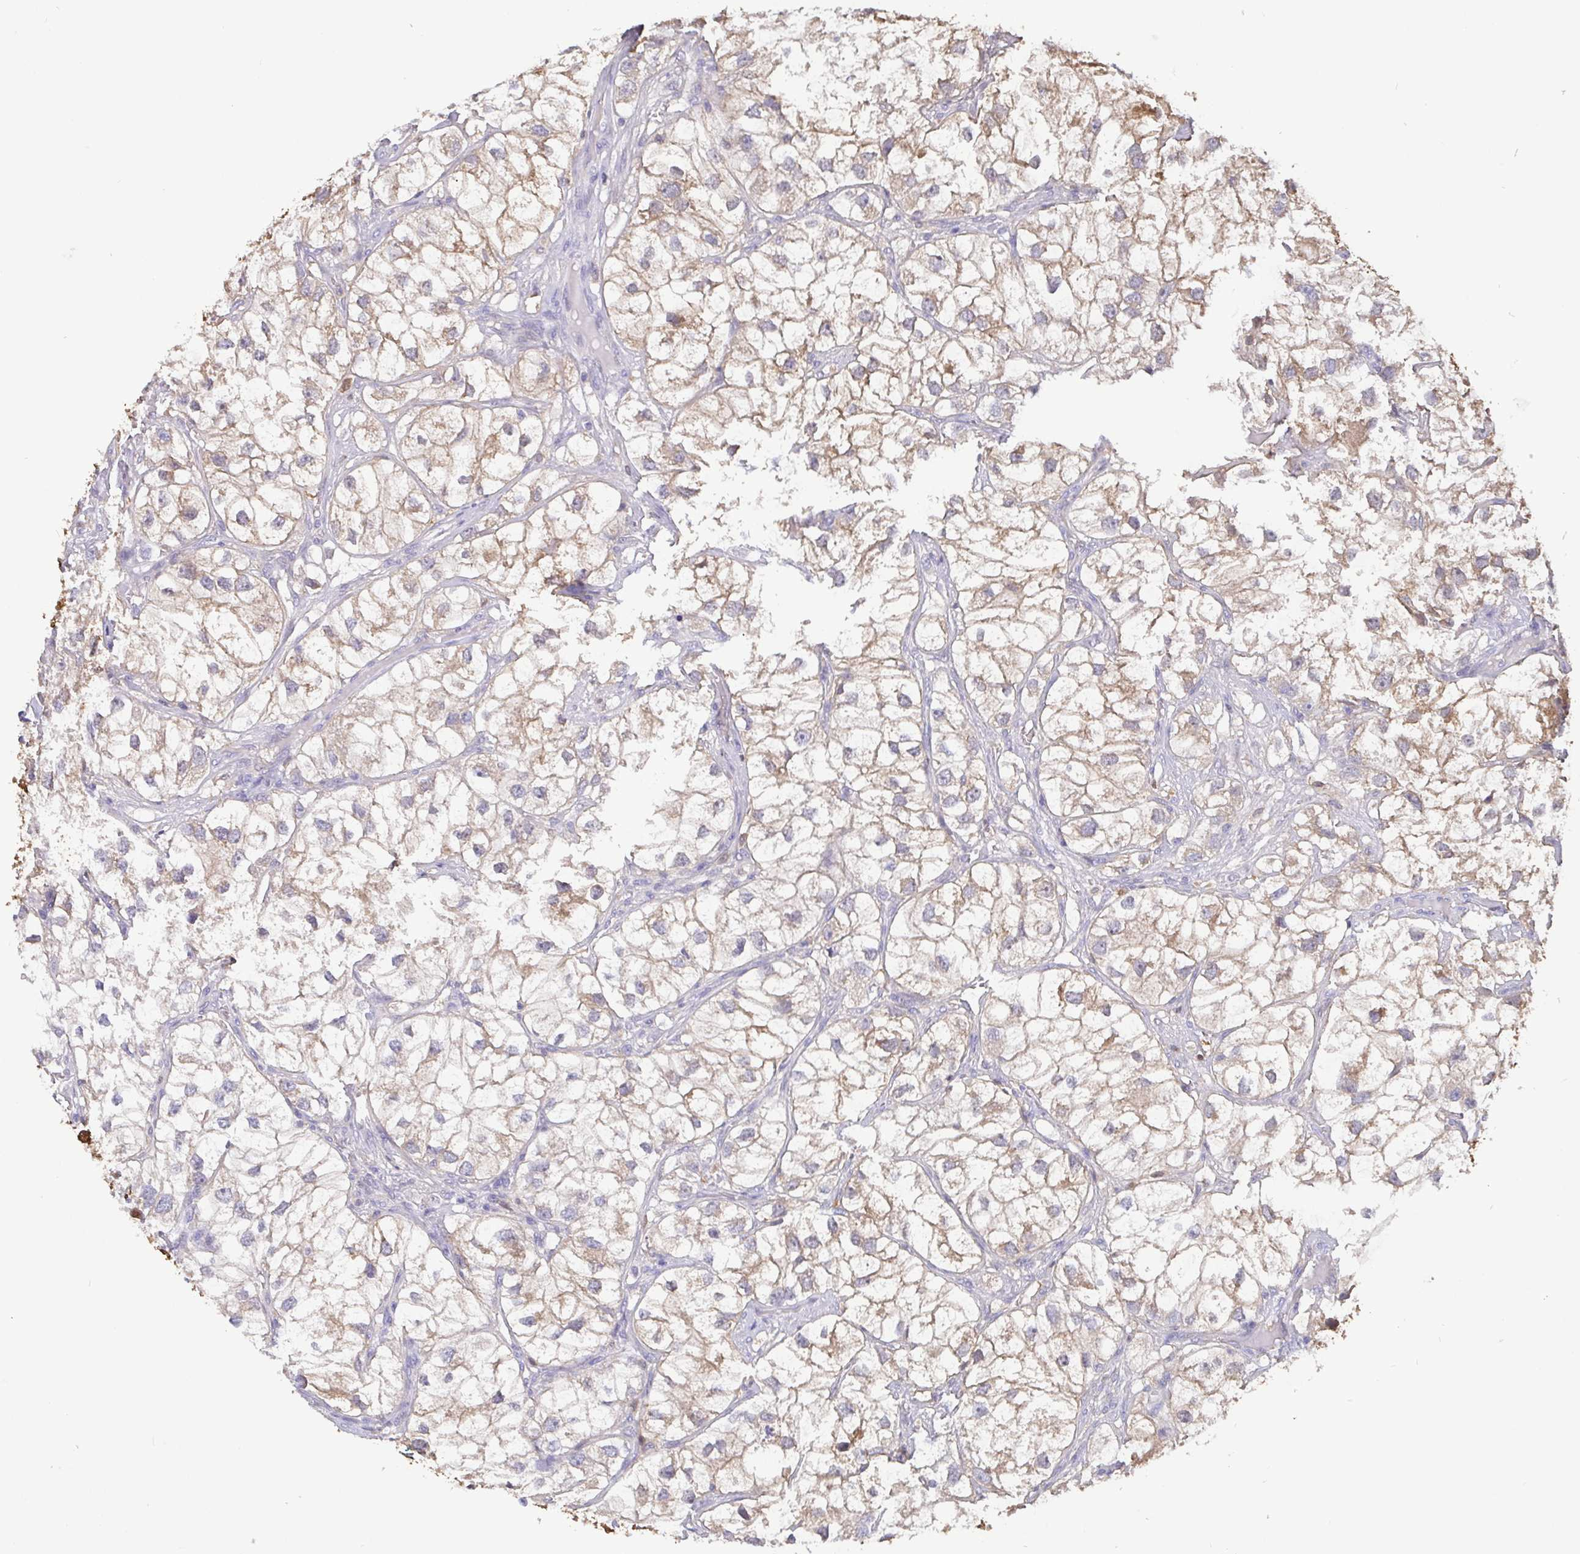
{"staining": {"intensity": "weak", "quantity": "25%-75%", "location": "cytoplasmic/membranous"}, "tissue": "renal cancer", "cell_type": "Tumor cells", "image_type": "cancer", "snomed": [{"axis": "morphology", "description": "Adenocarcinoma, NOS"}, {"axis": "topography", "description": "Kidney"}], "caption": "Protein staining reveals weak cytoplasmic/membranous expression in about 25%-75% of tumor cells in renal cancer.", "gene": "IDH1", "patient": {"sex": "male", "age": 59}}